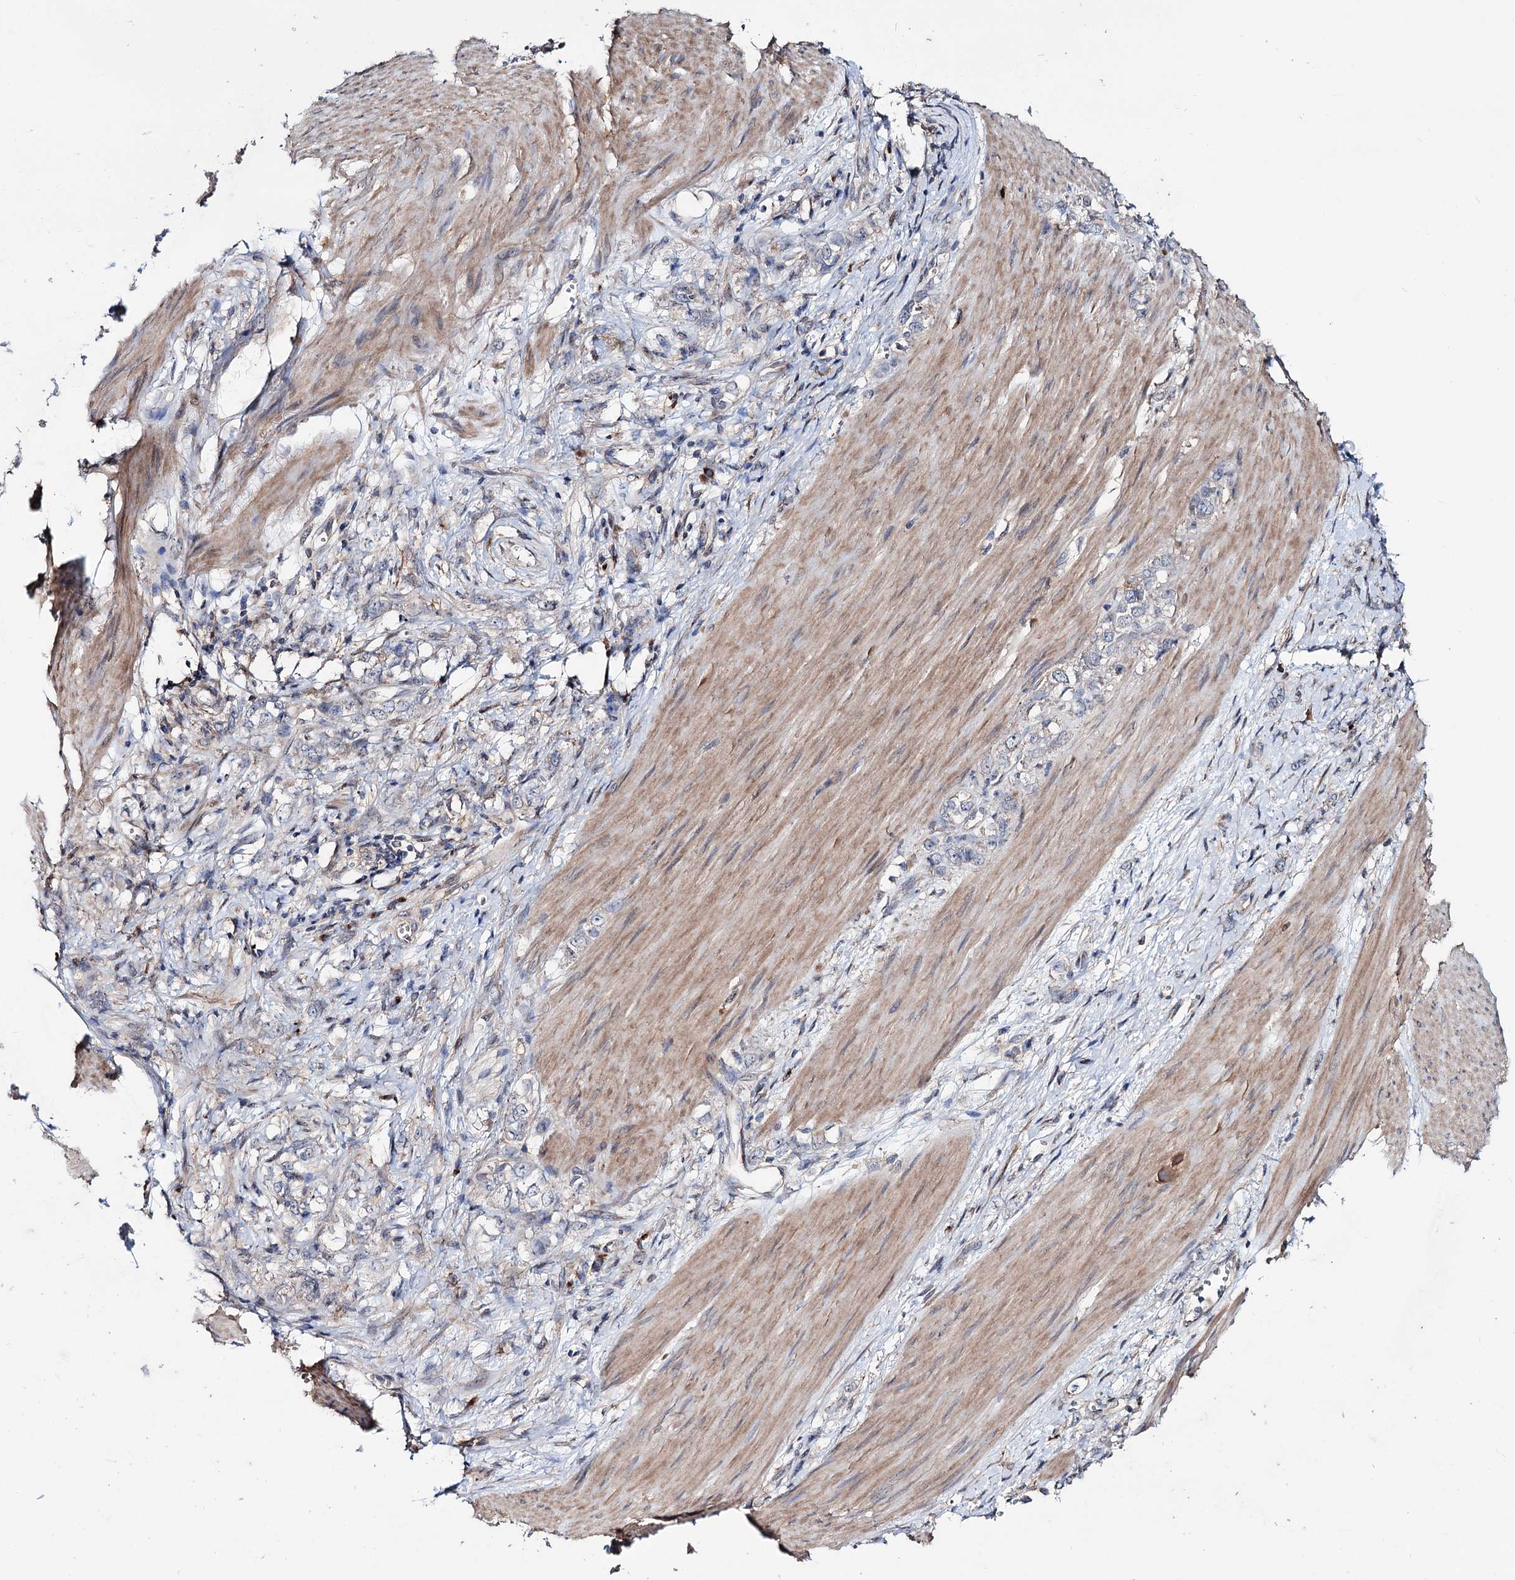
{"staining": {"intensity": "negative", "quantity": "none", "location": "none"}, "tissue": "stomach cancer", "cell_type": "Tumor cells", "image_type": "cancer", "snomed": [{"axis": "morphology", "description": "Adenocarcinoma, NOS"}, {"axis": "topography", "description": "Stomach"}], "caption": "High power microscopy micrograph of an immunohistochemistry (IHC) image of adenocarcinoma (stomach), revealing no significant staining in tumor cells. Brightfield microscopy of immunohistochemistry stained with DAB (brown) and hematoxylin (blue), captured at high magnification.", "gene": "SEC24A", "patient": {"sex": "female", "age": 76}}